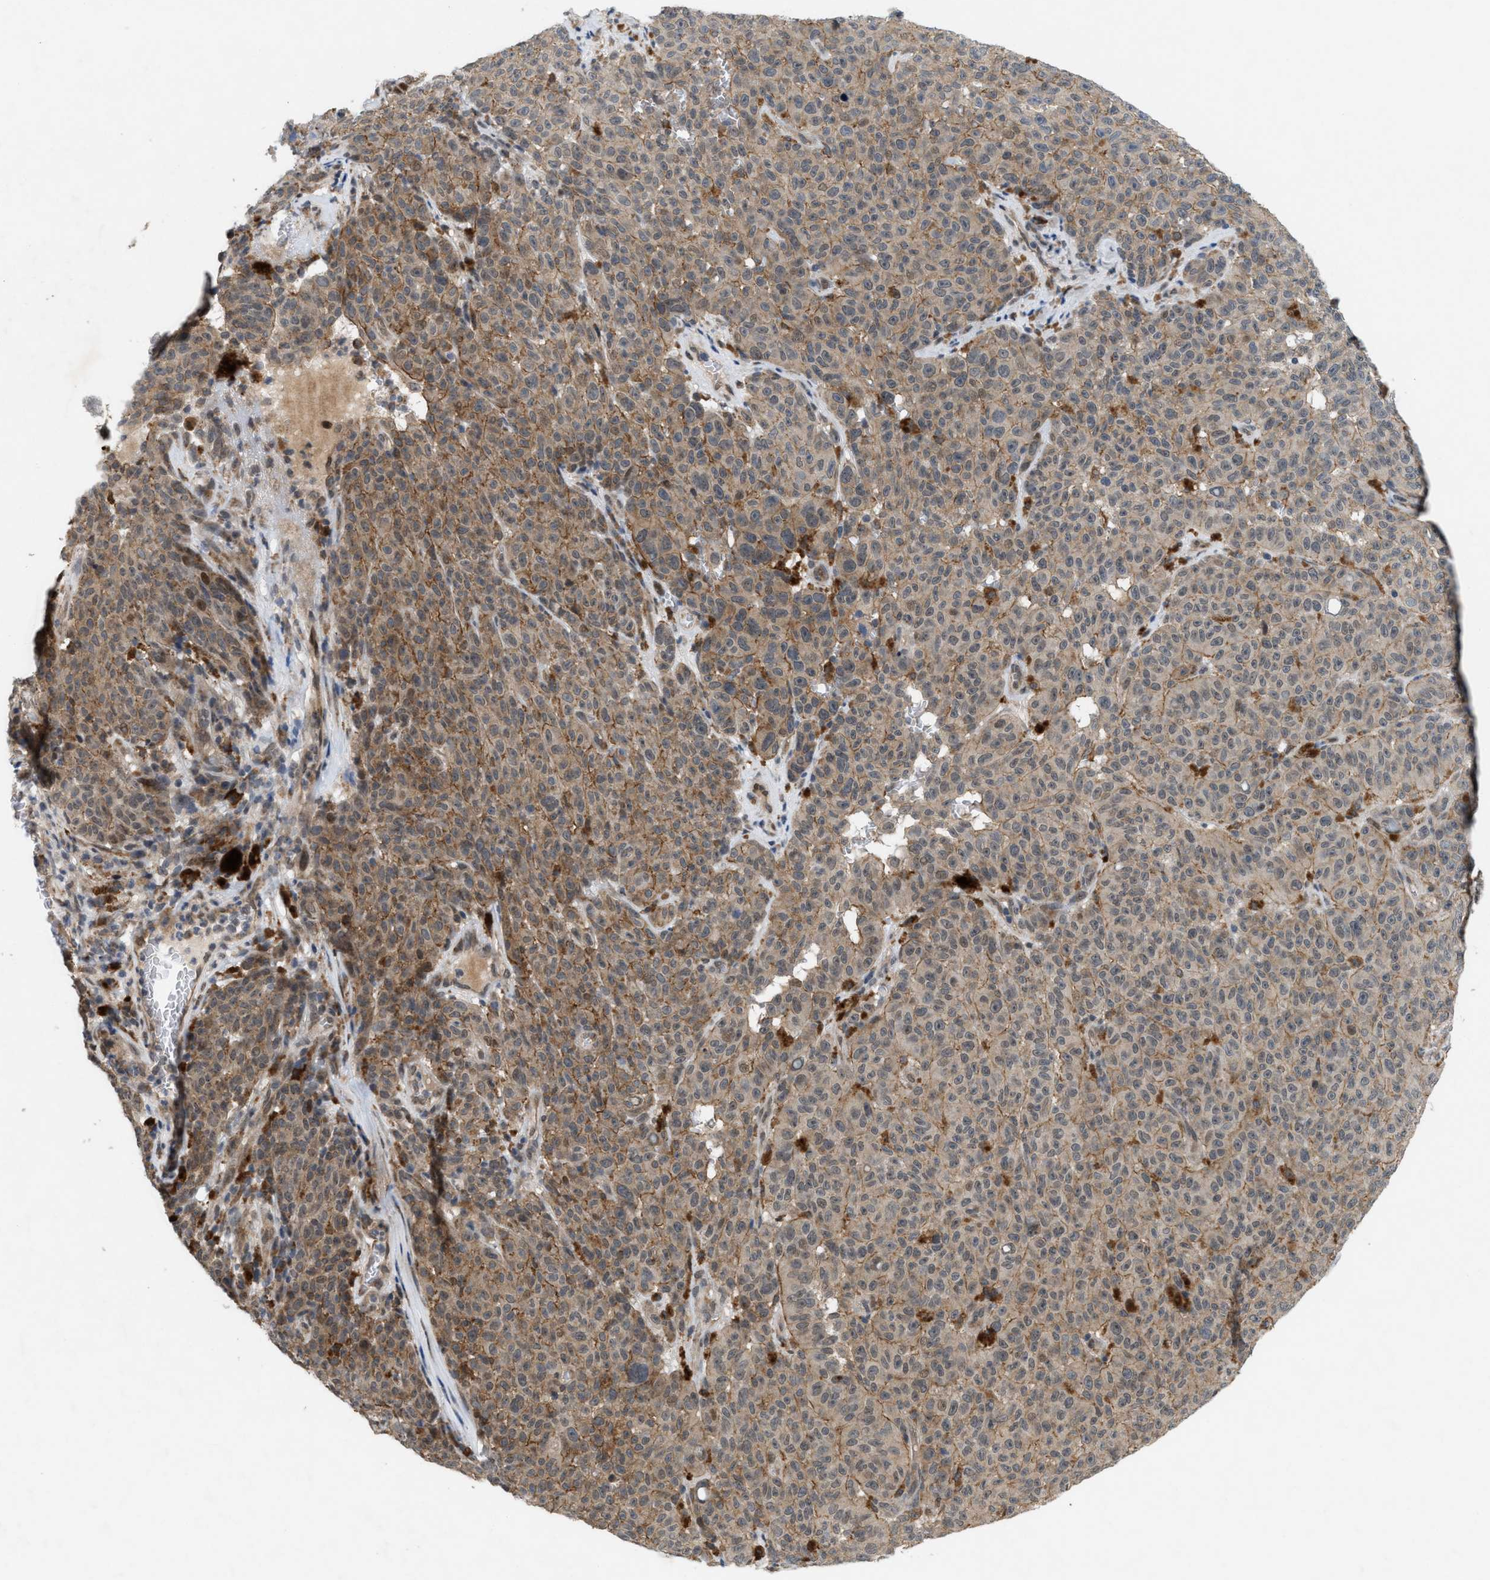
{"staining": {"intensity": "weak", "quantity": "25%-75%", "location": "cytoplasmic/membranous"}, "tissue": "melanoma", "cell_type": "Tumor cells", "image_type": "cancer", "snomed": [{"axis": "morphology", "description": "Malignant melanoma, NOS"}, {"axis": "topography", "description": "Skin"}], "caption": "An IHC micrograph of tumor tissue is shown. Protein staining in brown labels weak cytoplasmic/membranous positivity in malignant melanoma within tumor cells. The staining is performed using DAB (3,3'-diaminobenzidine) brown chromogen to label protein expression. The nuclei are counter-stained blue using hematoxylin.", "gene": "MFSD6", "patient": {"sex": "female", "age": 82}}